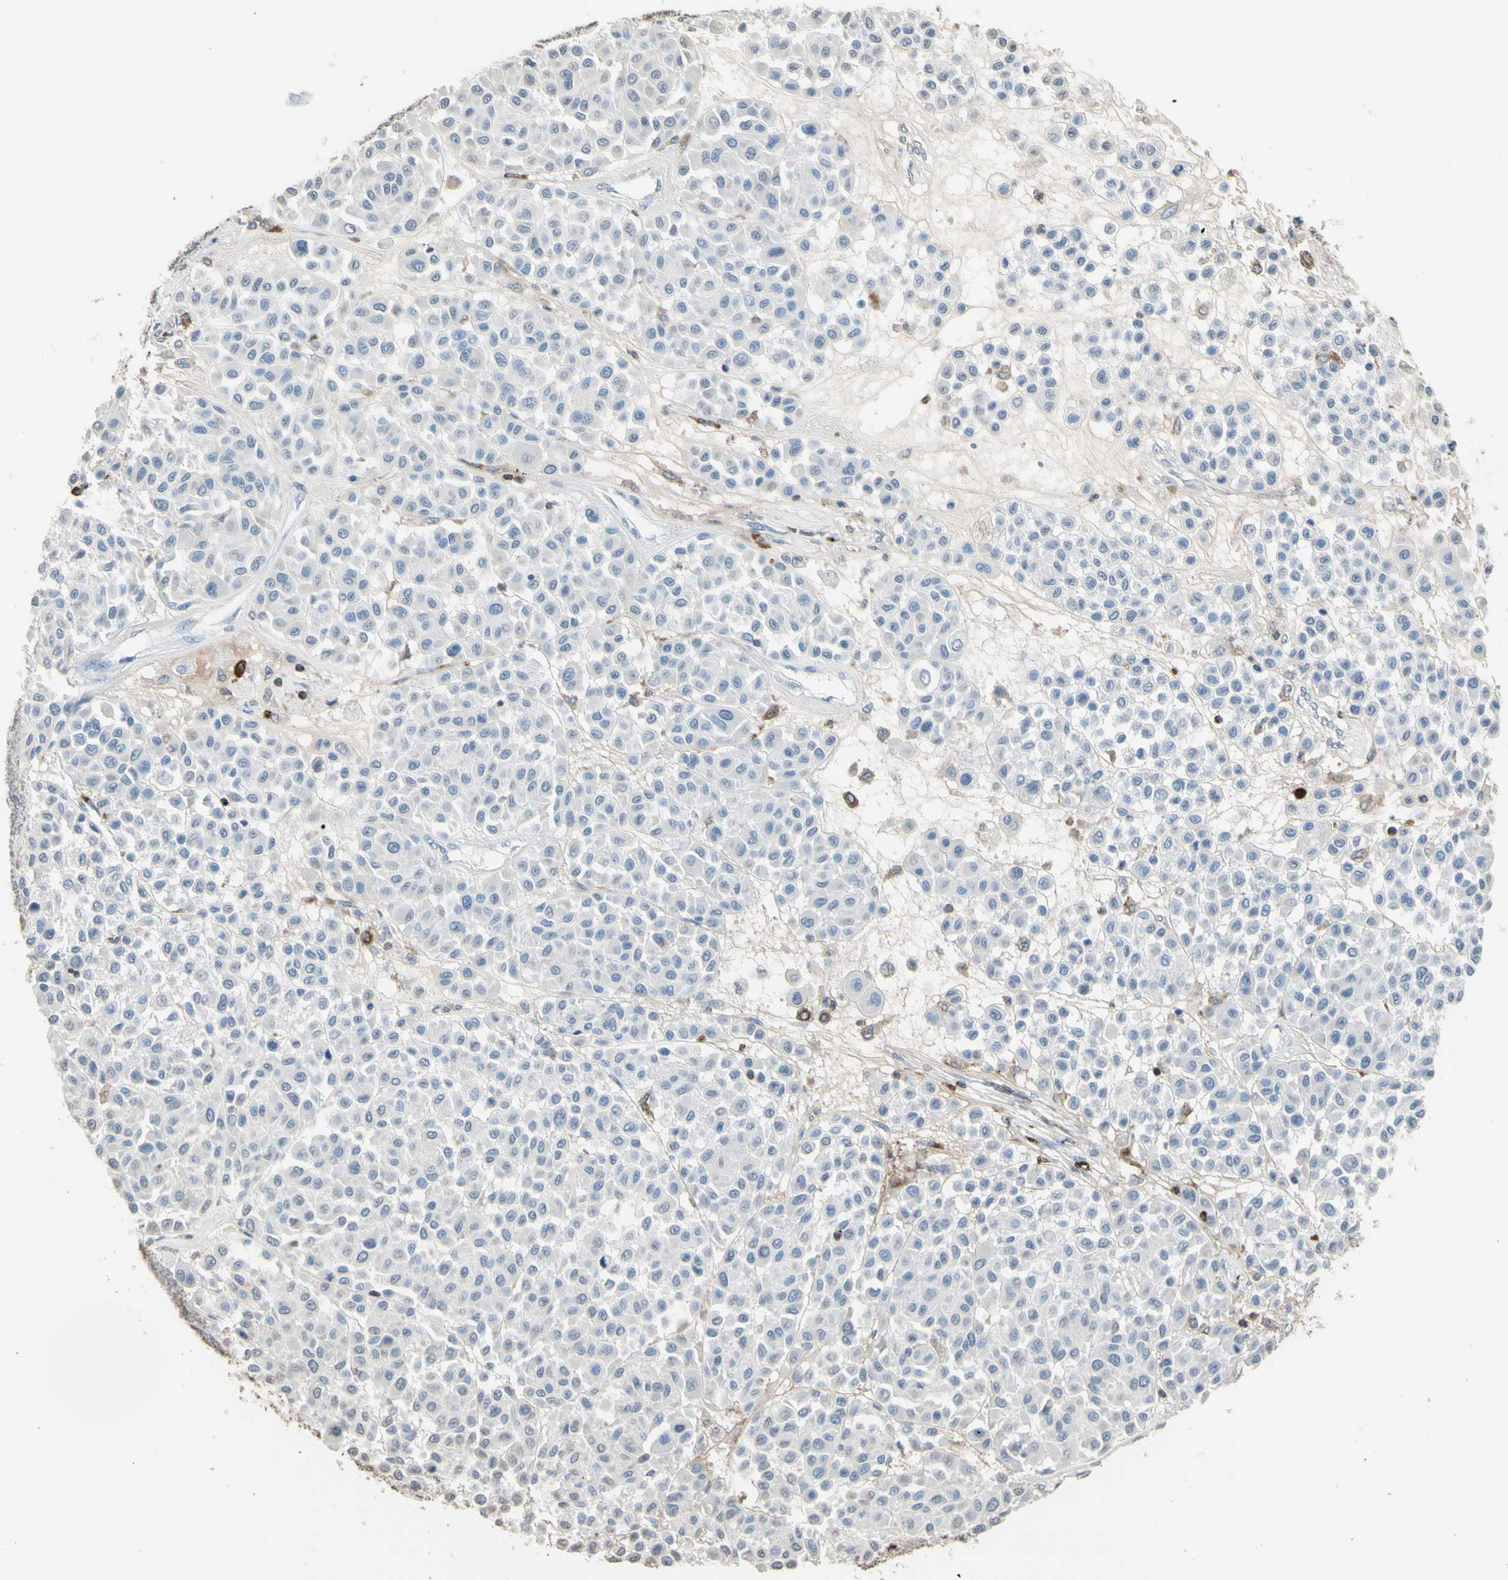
{"staining": {"intensity": "negative", "quantity": "none", "location": "none"}, "tissue": "melanoma", "cell_type": "Tumor cells", "image_type": "cancer", "snomed": [{"axis": "morphology", "description": "Malignant melanoma, Metastatic site"}, {"axis": "topography", "description": "Soft tissue"}], "caption": "Tumor cells are negative for brown protein staining in malignant melanoma (metastatic site). The staining is performed using DAB (3,3'-diaminobenzidine) brown chromogen with nuclei counter-stained in using hematoxylin.", "gene": "PSTPIP1", "patient": {"sex": "male", "age": 41}}